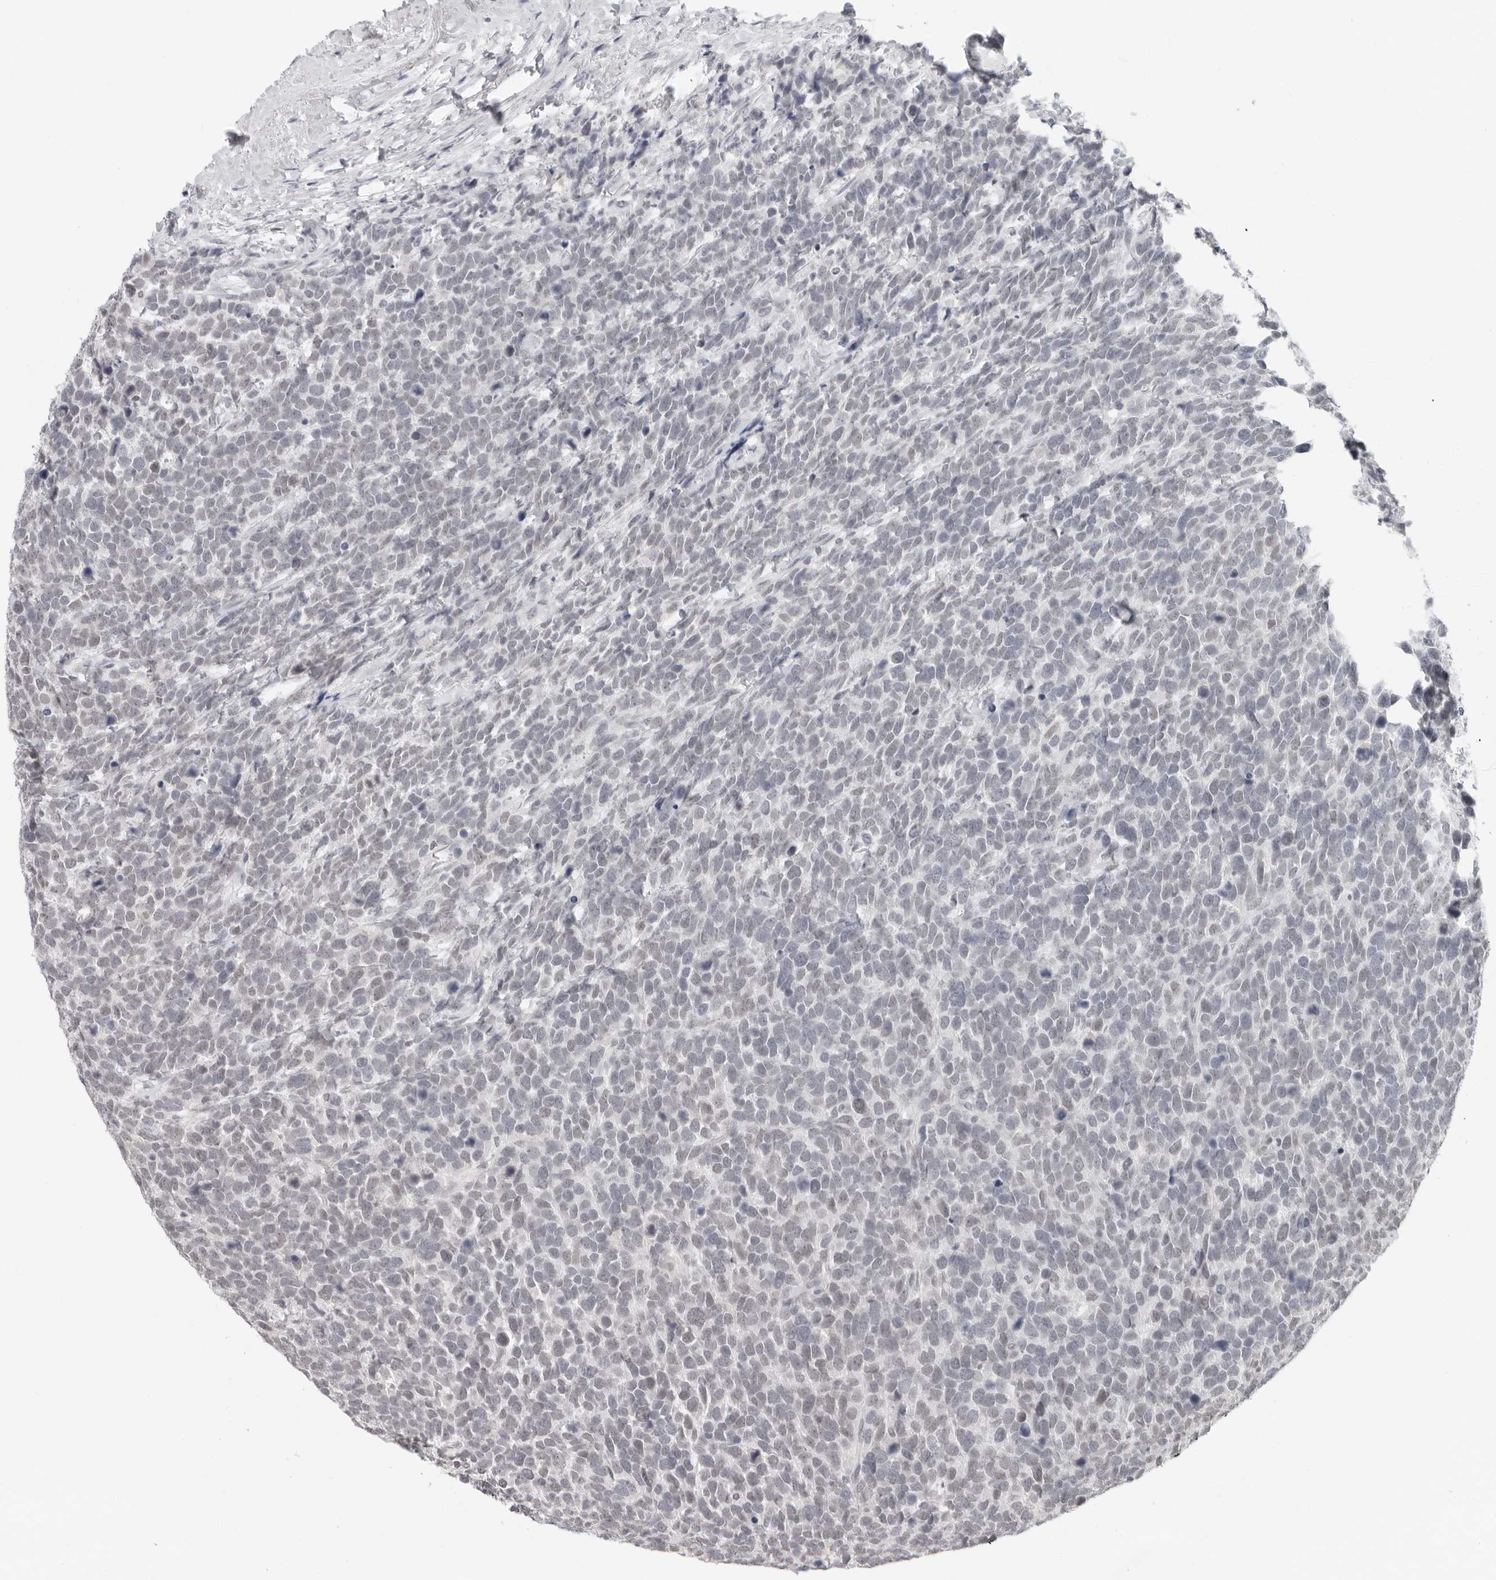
{"staining": {"intensity": "negative", "quantity": "none", "location": "none"}, "tissue": "urothelial cancer", "cell_type": "Tumor cells", "image_type": "cancer", "snomed": [{"axis": "morphology", "description": "Urothelial carcinoma, High grade"}, {"axis": "topography", "description": "Urinary bladder"}], "caption": "The image displays no significant expression in tumor cells of high-grade urothelial carcinoma.", "gene": "FLG2", "patient": {"sex": "female", "age": 82}}